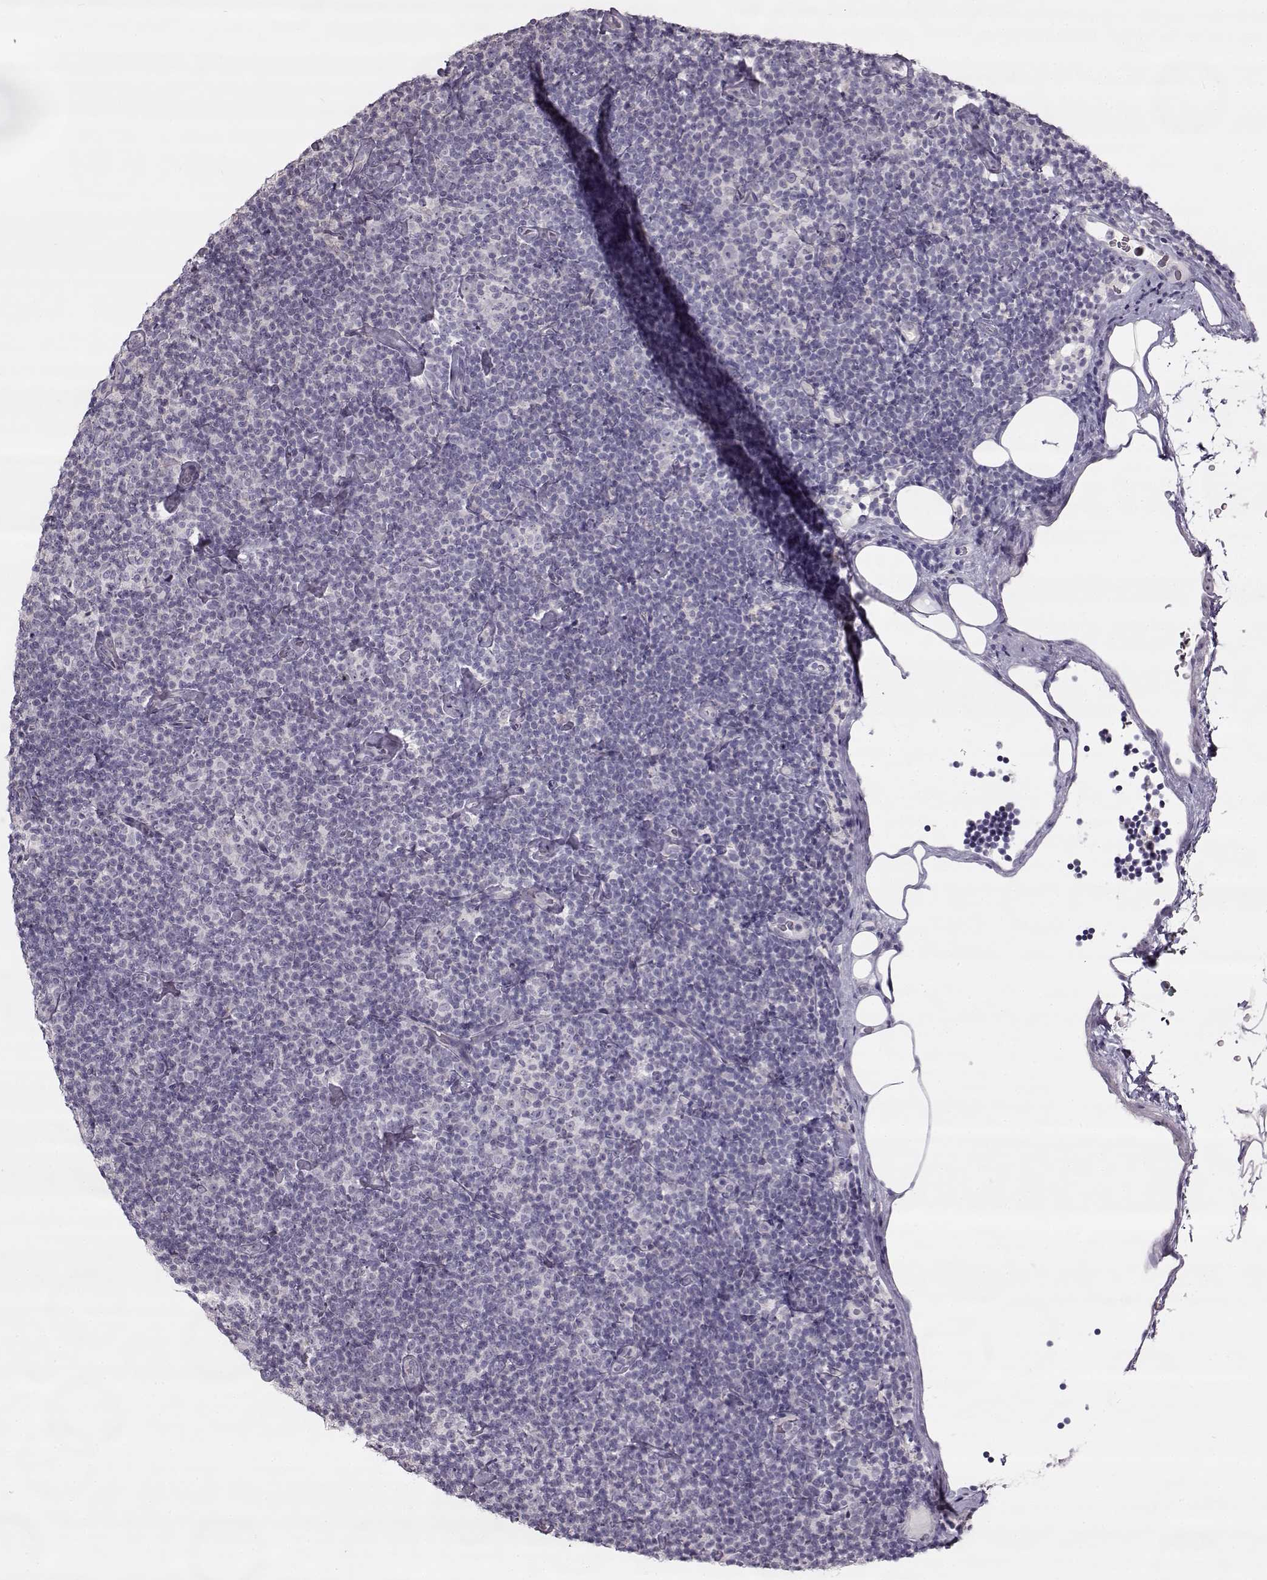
{"staining": {"intensity": "negative", "quantity": "none", "location": "none"}, "tissue": "lymphoma", "cell_type": "Tumor cells", "image_type": "cancer", "snomed": [{"axis": "morphology", "description": "Malignant lymphoma, non-Hodgkin's type, Low grade"}, {"axis": "topography", "description": "Lymph node"}], "caption": "There is no significant expression in tumor cells of lymphoma.", "gene": "MAP6D1", "patient": {"sex": "male", "age": 81}}